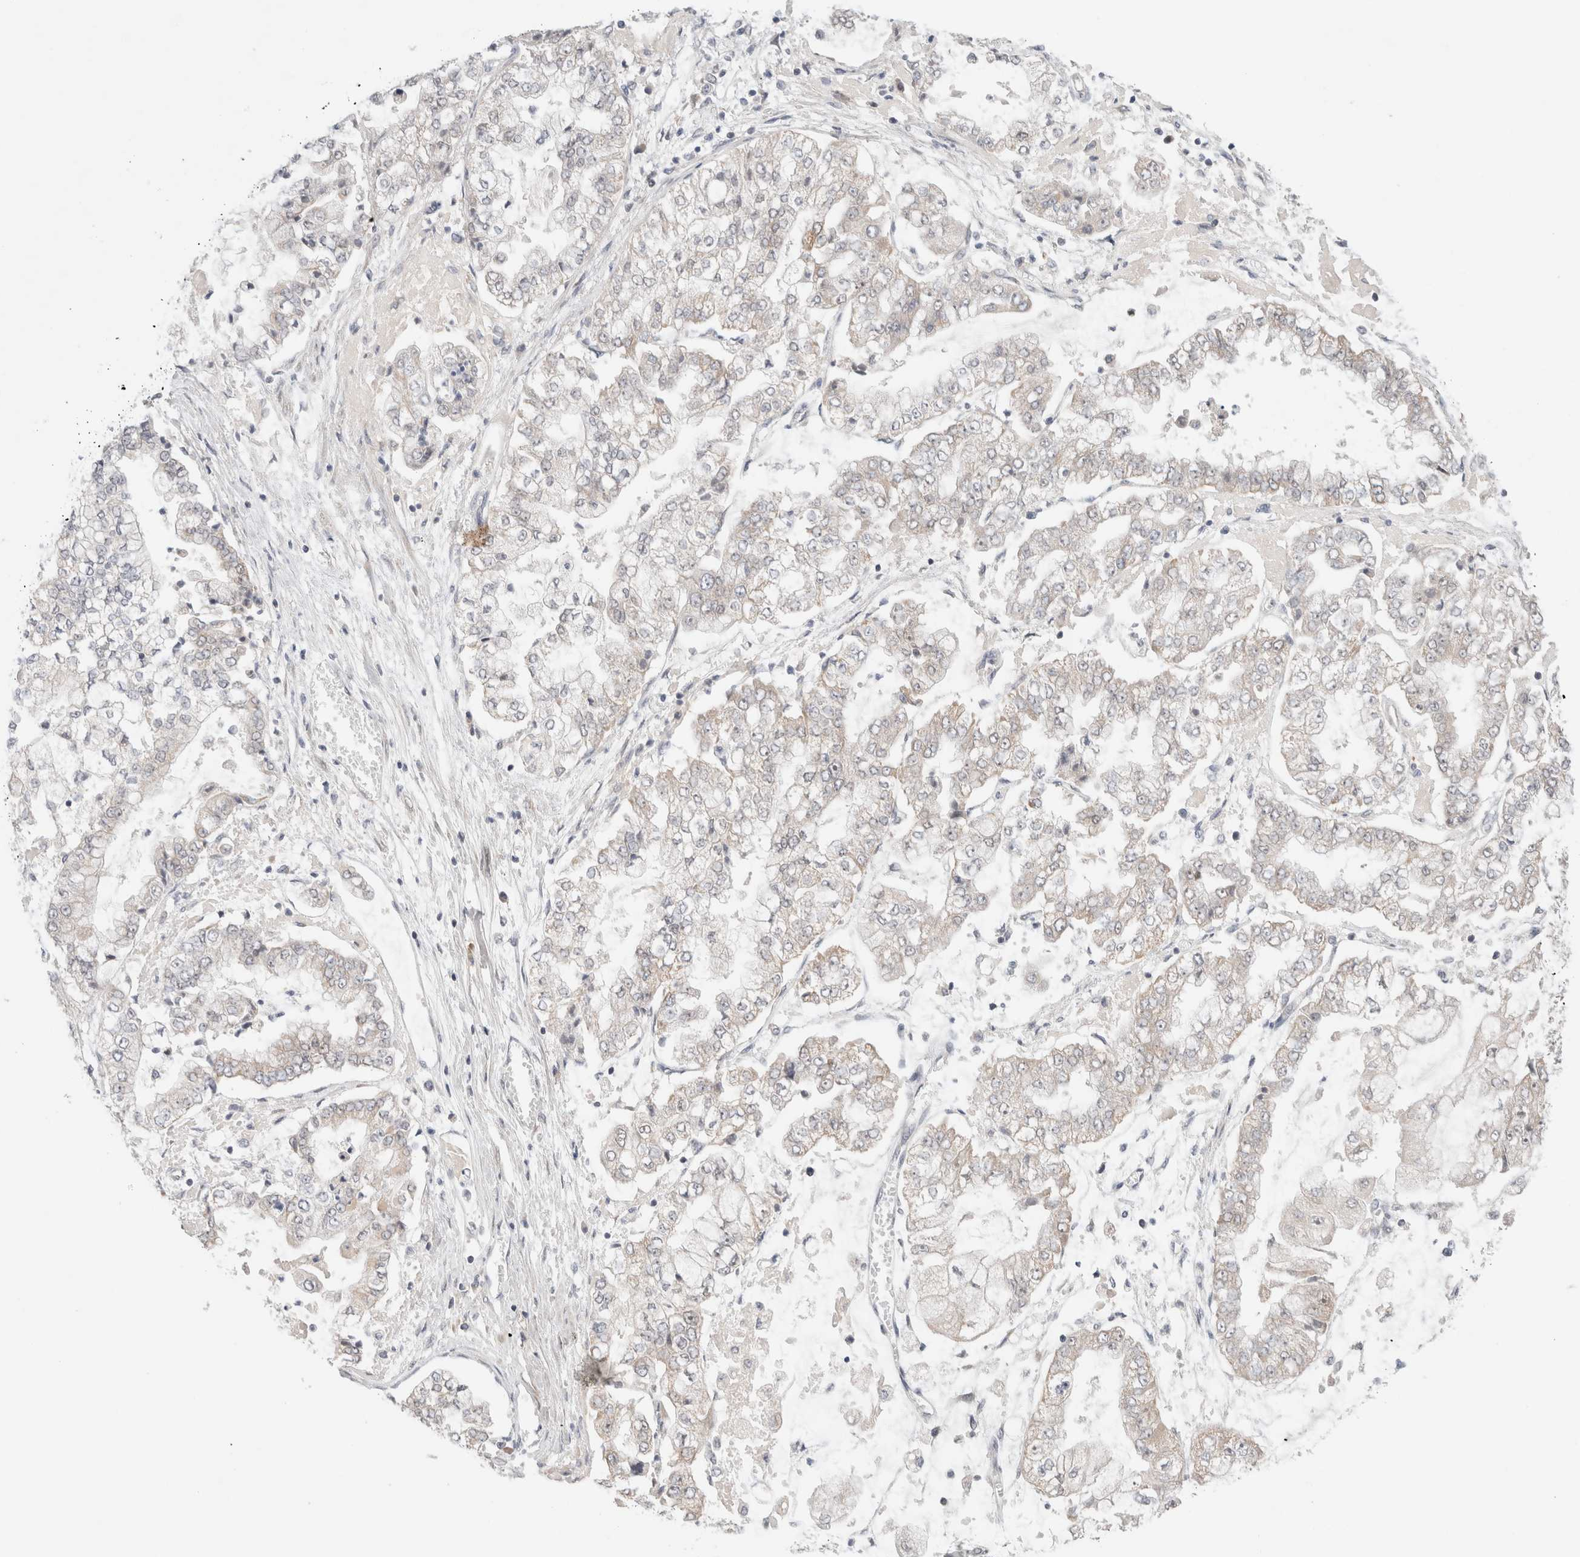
{"staining": {"intensity": "negative", "quantity": "none", "location": "none"}, "tissue": "stomach cancer", "cell_type": "Tumor cells", "image_type": "cancer", "snomed": [{"axis": "morphology", "description": "Adenocarcinoma, NOS"}, {"axis": "topography", "description": "Stomach"}], "caption": "A histopathology image of human adenocarcinoma (stomach) is negative for staining in tumor cells. Brightfield microscopy of immunohistochemistry stained with DAB (3,3'-diaminobenzidine) (brown) and hematoxylin (blue), captured at high magnification.", "gene": "ERI3", "patient": {"sex": "male", "age": 76}}